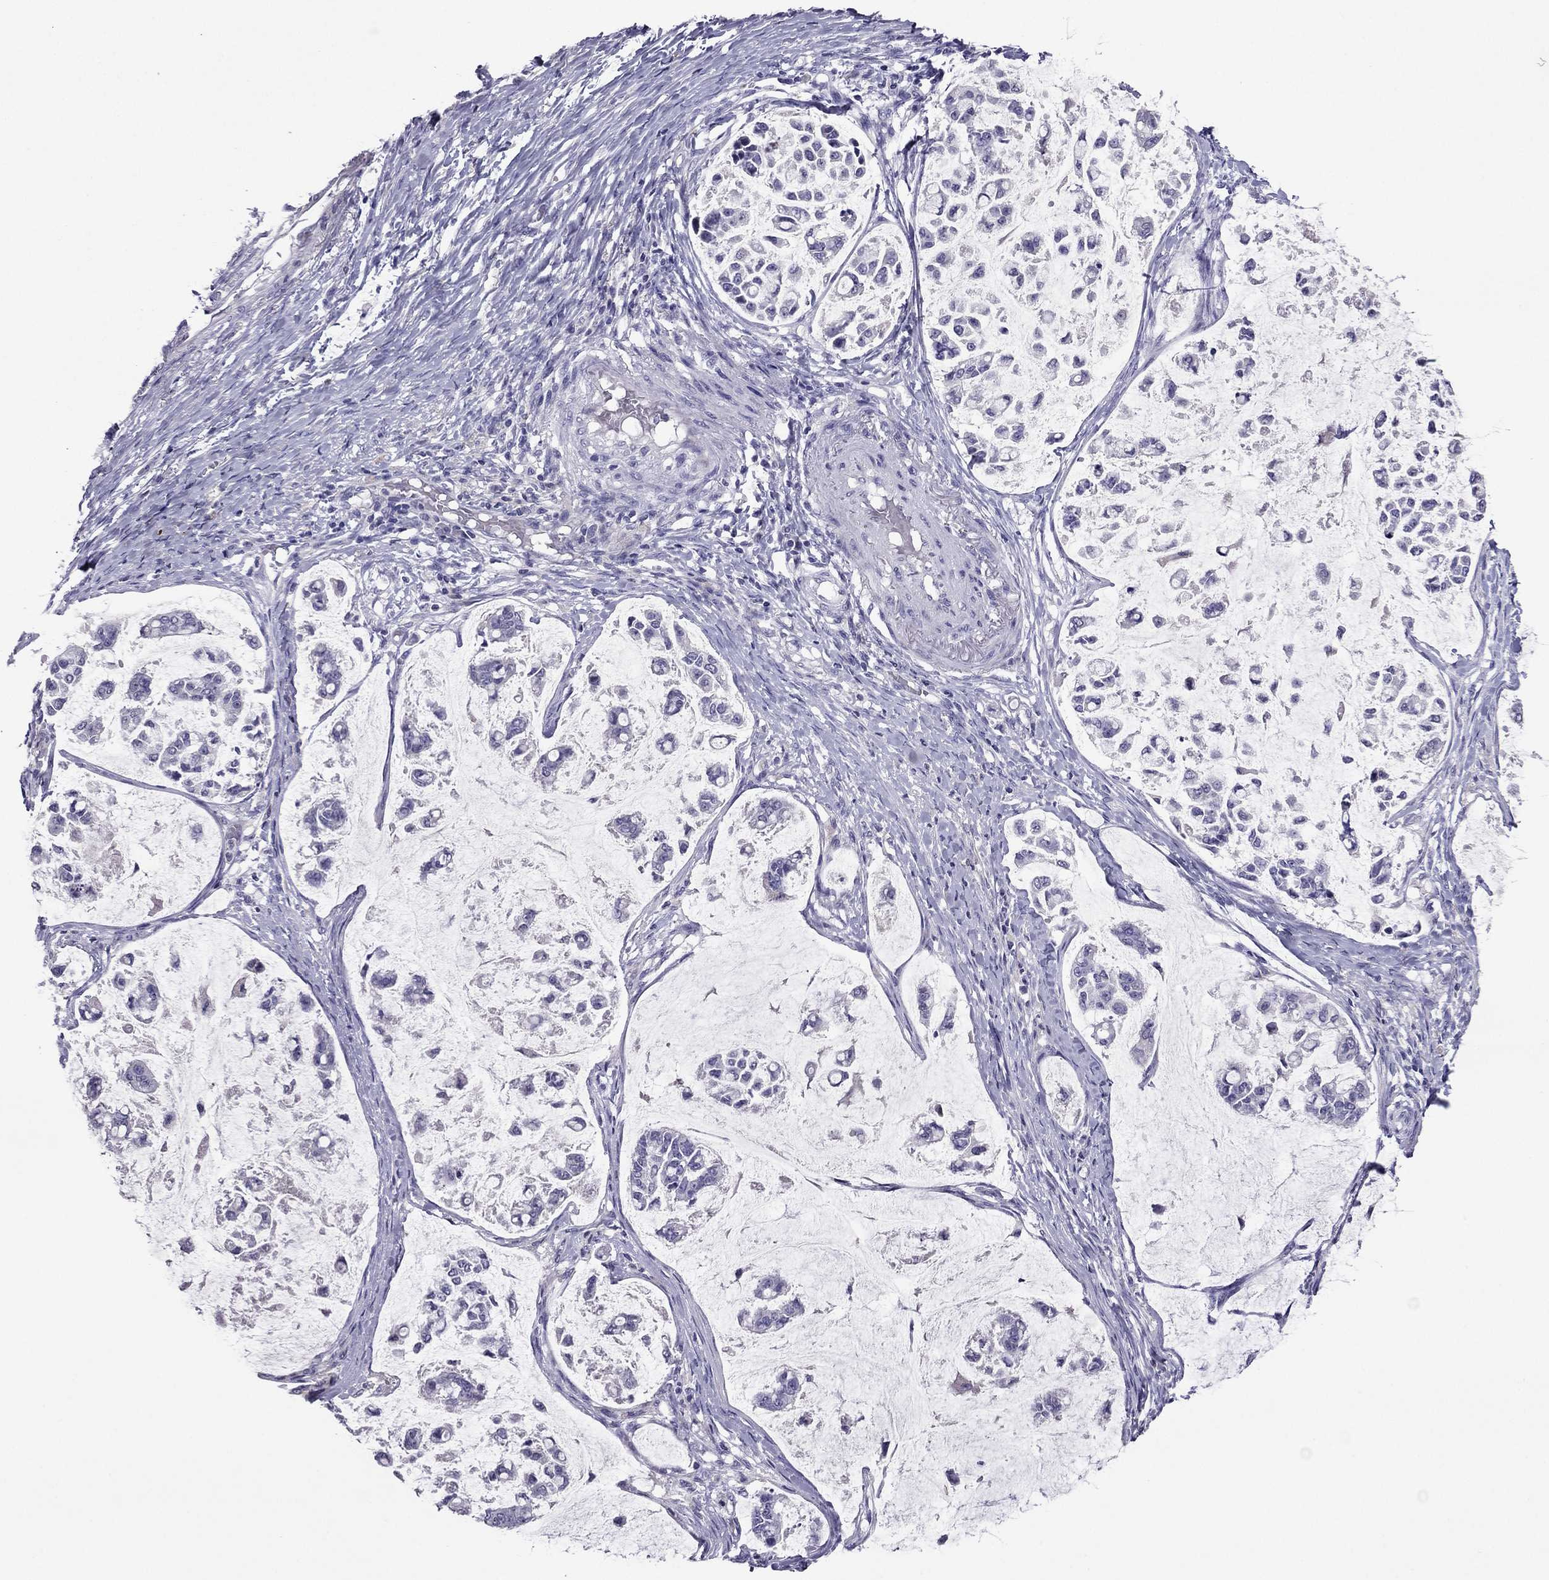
{"staining": {"intensity": "negative", "quantity": "none", "location": "none"}, "tissue": "stomach cancer", "cell_type": "Tumor cells", "image_type": "cancer", "snomed": [{"axis": "morphology", "description": "Adenocarcinoma, NOS"}, {"axis": "topography", "description": "Stomach"}], "caption": "Stomach cancer was stained to show a protein in brown. There is no significant staining in tumor cells.", "gene": "RGS8", "patient": {"sex": "male", "age": 82}}